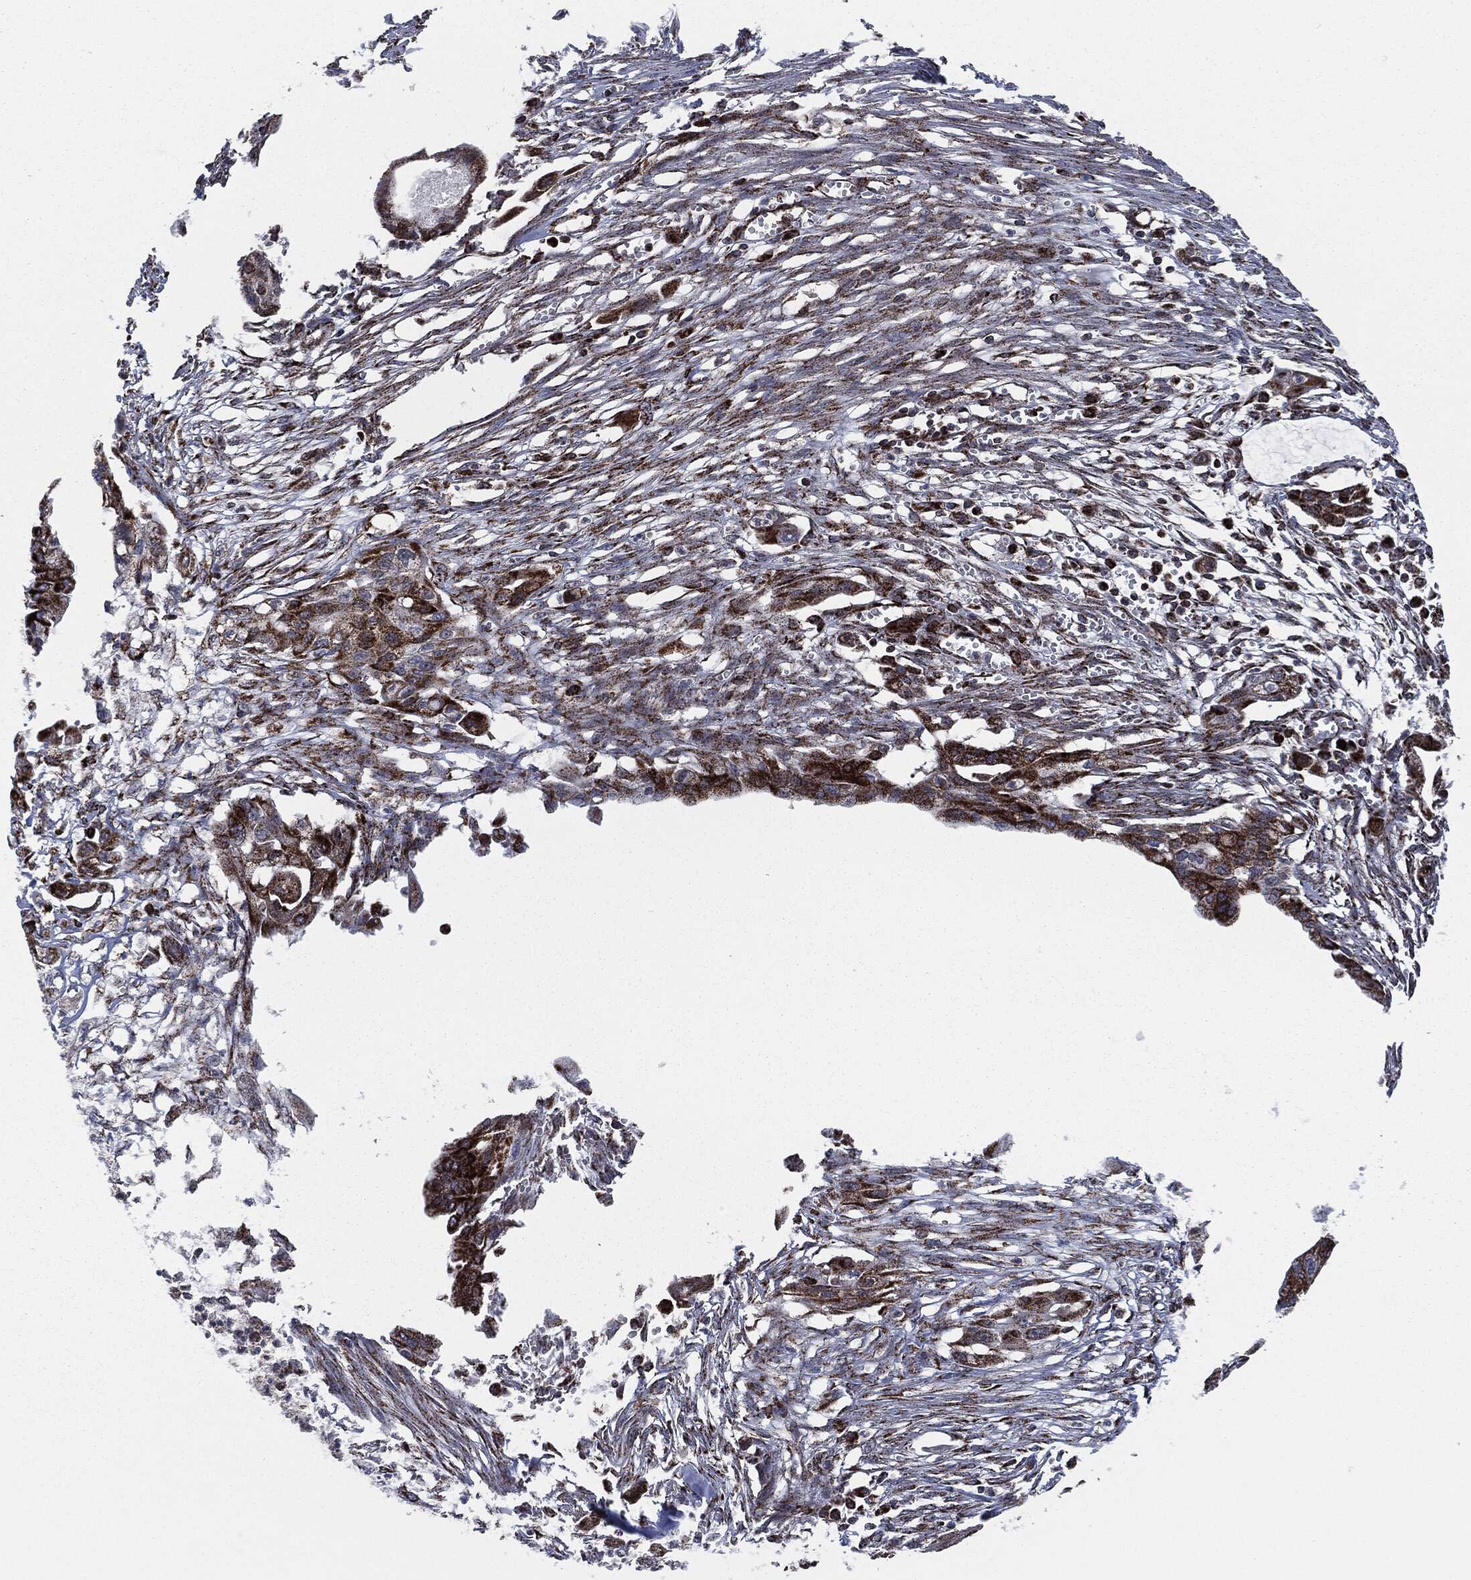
{"staining": {"intensity": "strong", "quantity": "25%-75%", "location": "cytoplasmic/membranous"}, "tissue": "pancreatic cancer", "cell_type": "Tumor cells", "image_type": "cancer", "snomed": [{"axis": "morphology", "description": "Normal tissue, NOS"}, {"axis": "morphology", "description": "Adenocarcinoma, NOS"}, {"axis": "topography", "description": "Pancreas"}], "caption": "Brown immunohistochemical staining in adenocarcinoma (pancreatic) exhibits strong cytoplasmic/membranous expression in about 25%-75% of tumor cells.", "gene": "FH", "patient": {"sex": "female", "age": 58}}